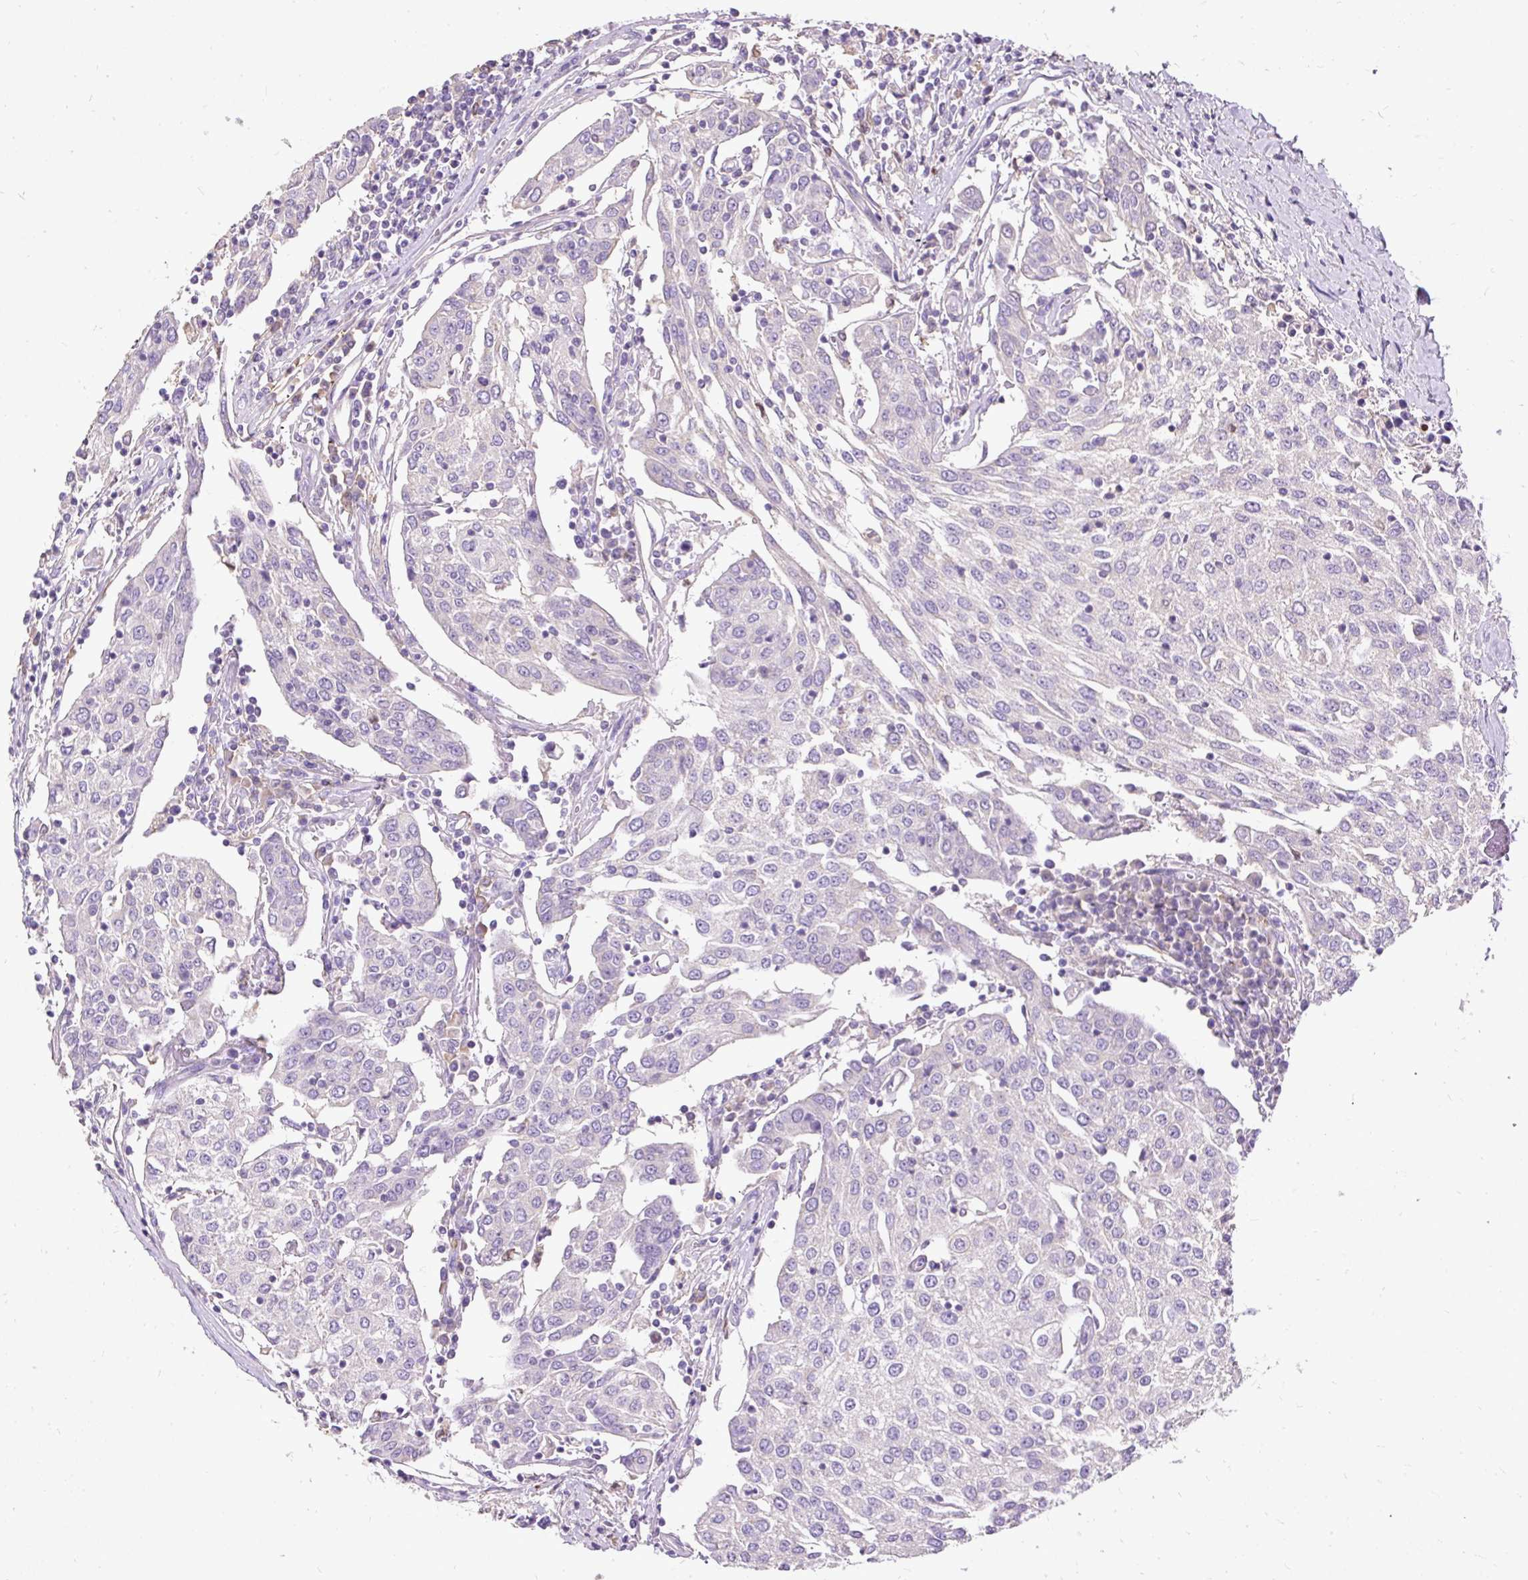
{"staining": {"intensity": "negative", "quantity": "none", "location": "none"}, "tissue": "urothelial cancer", "cell_type": "Tumor cells", "image_type": "cancer", "snomed": [{"axis": "morphology", "description": "Urothelial carcinoma, High grade"}, {"axis": "topography", "description": "Urinary bladder"}], "caption": "IHC of urothelial cancer exhibits no positivity in tumor cells.", "gene": "GBX1", "patient": {"sex": "female", "age": 85}}